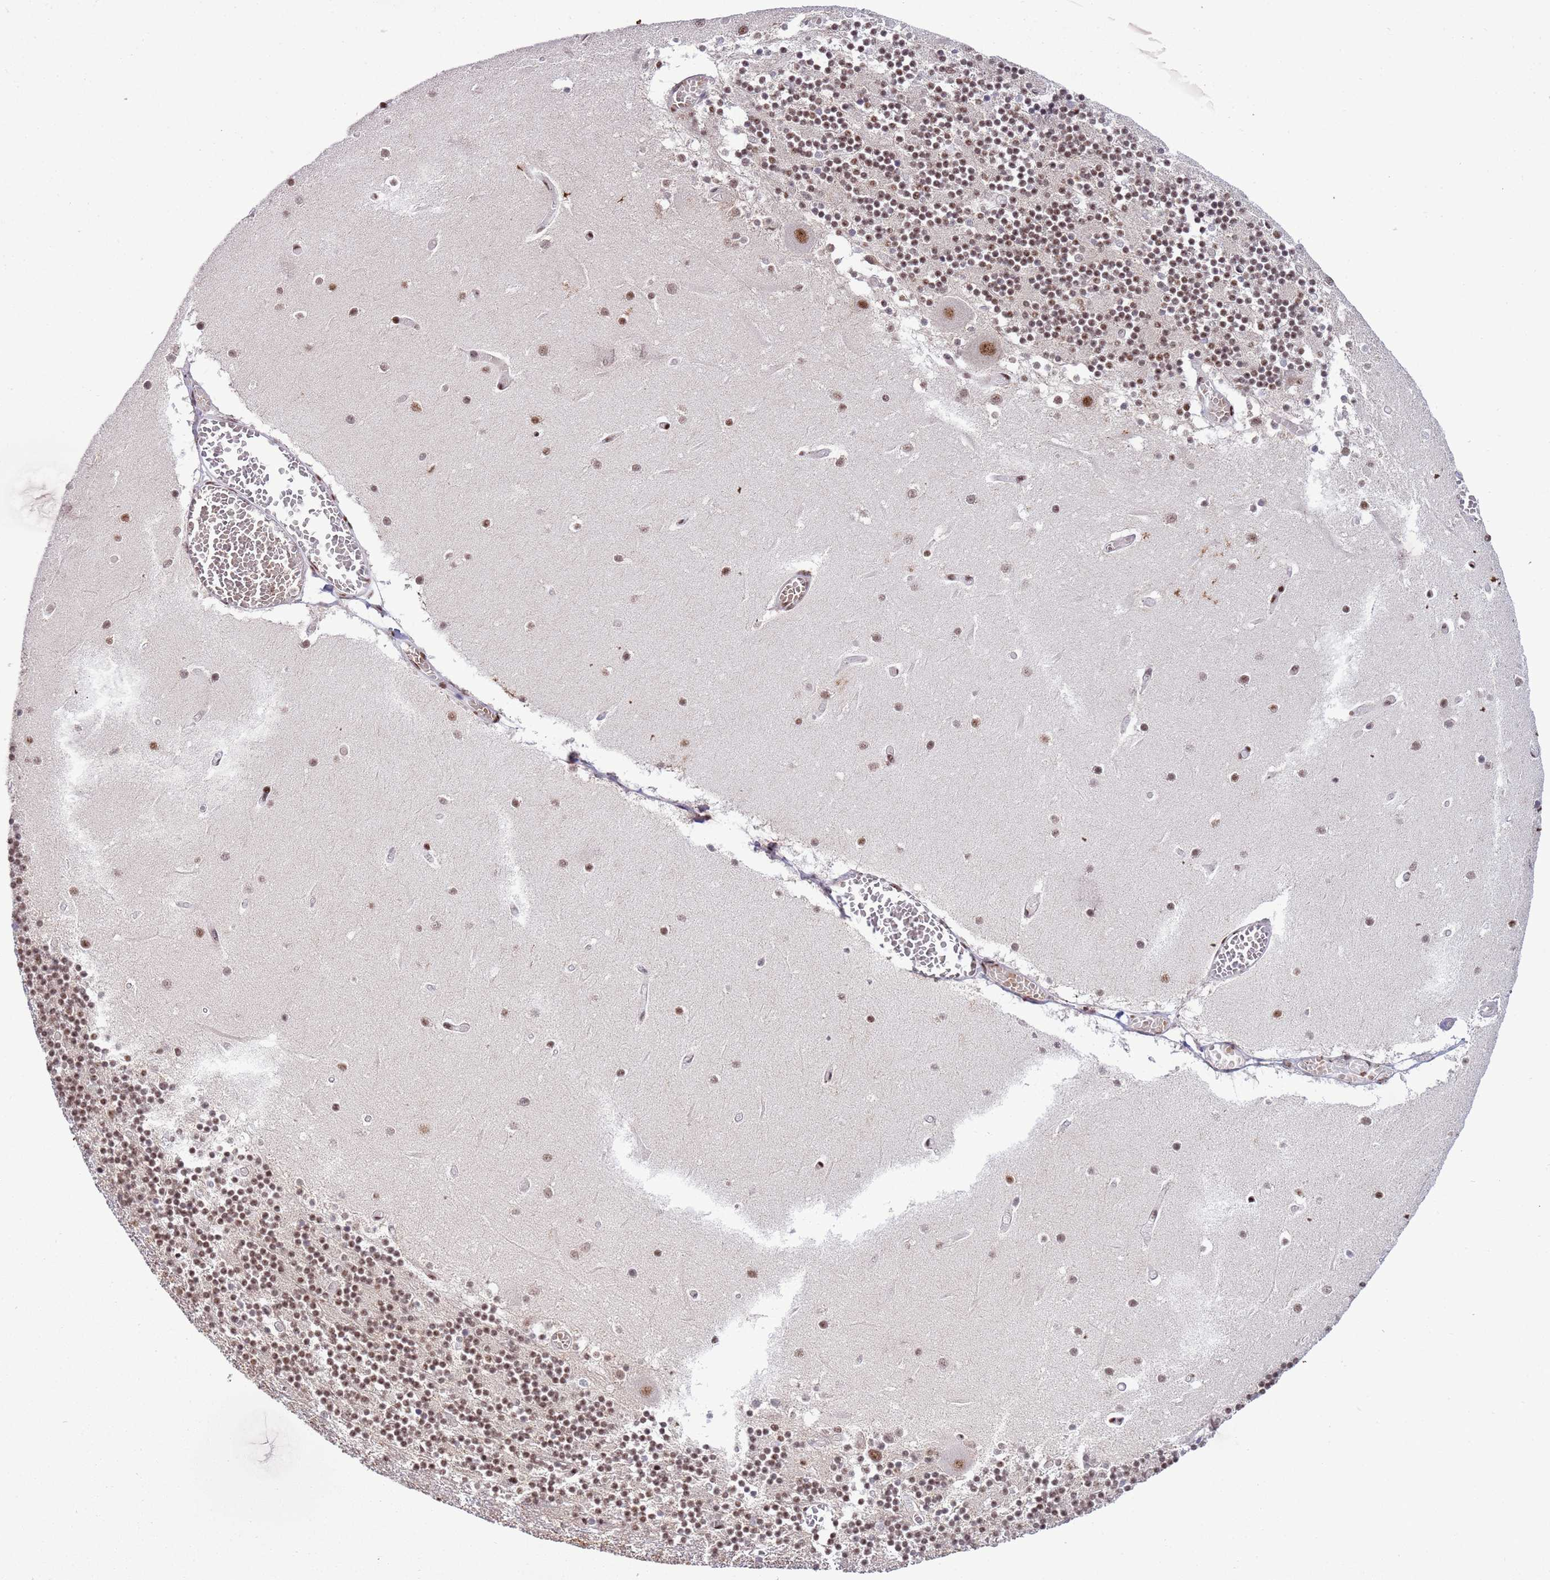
{"staining": {"intensity": "moderate", "quantity": ">75%", "location": "nuclear"}, "tissue": "cerebellum", "cell_type": "Cells in granular layer", "image_type": "normal", "snomed": [{"axis": "morphology", "description": "Normal tissue, NOS"}, {"axis": "topography", "description": "Cerebellum"}], "caption": "Brown immunohistochemical staining in benign cerebellum displays moderate nuclear expression in approximately >75% of cells in granular layer. The staining was performed using DAB (3,3'-diaminobenzidine) to visualize the protein expression in brown, while the nuclei were stained in blue with hematoxylin (Magnification: 20x).", "gene": "THOC2", "patient": {"sex": "female", "age": 28}}